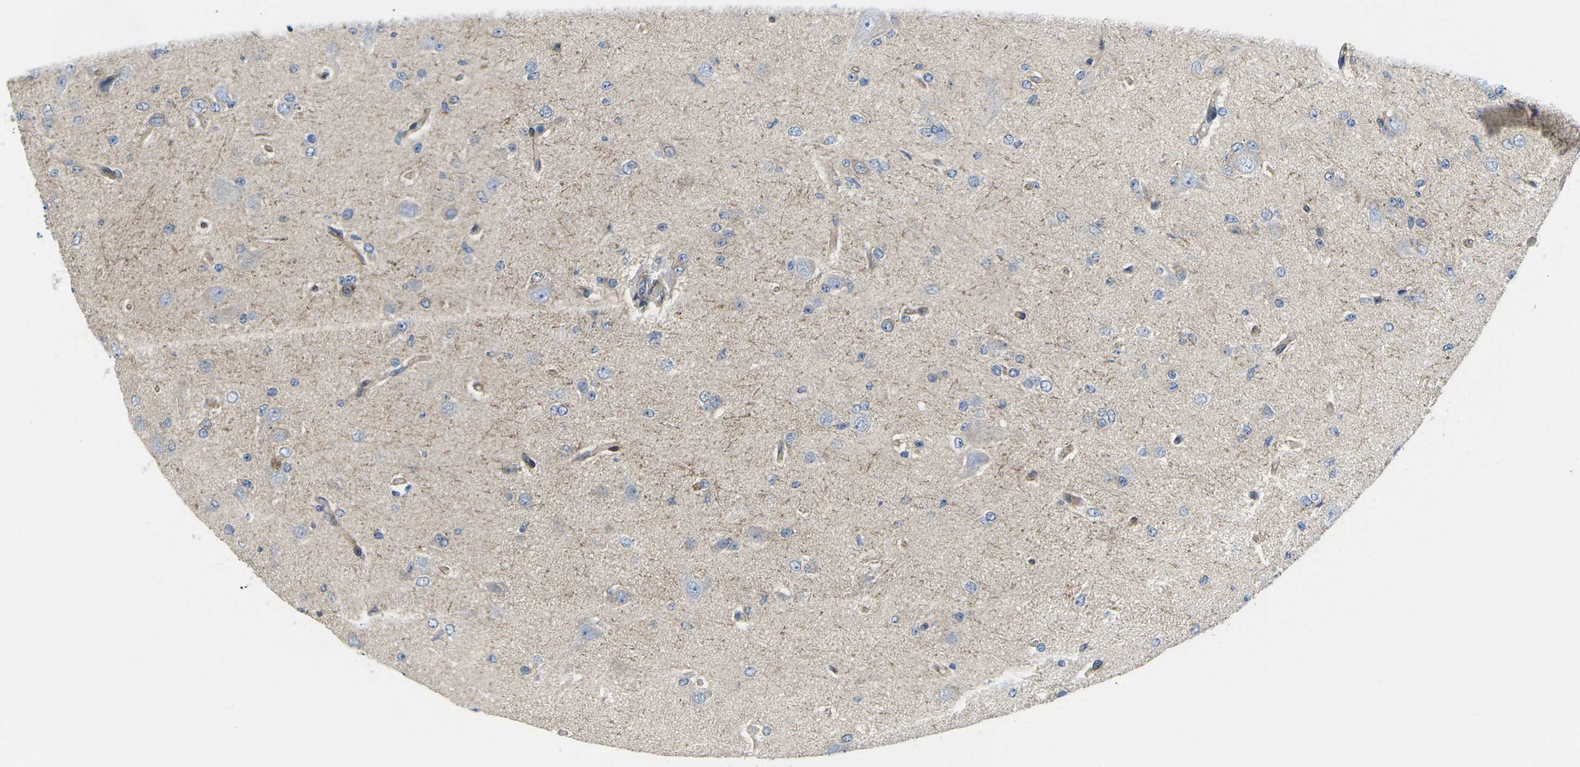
{"staining": {"intensity": "negative", "quantity": "none", "location": "none"}, "tissue": "glioma", "cell_type": "Tumor cells", "image_type": "cancer", "snomed": [{"axis": "morphology", "description": "Glioma, malignant, Low grade"}, {"axis": "topography", "description": "Brain"}], "caption": "Human glioma stained for a protein using IHC shows no staining in tumor cells.", "gene": "DLG1", "patient": {"sex": "male", "age": 38}}